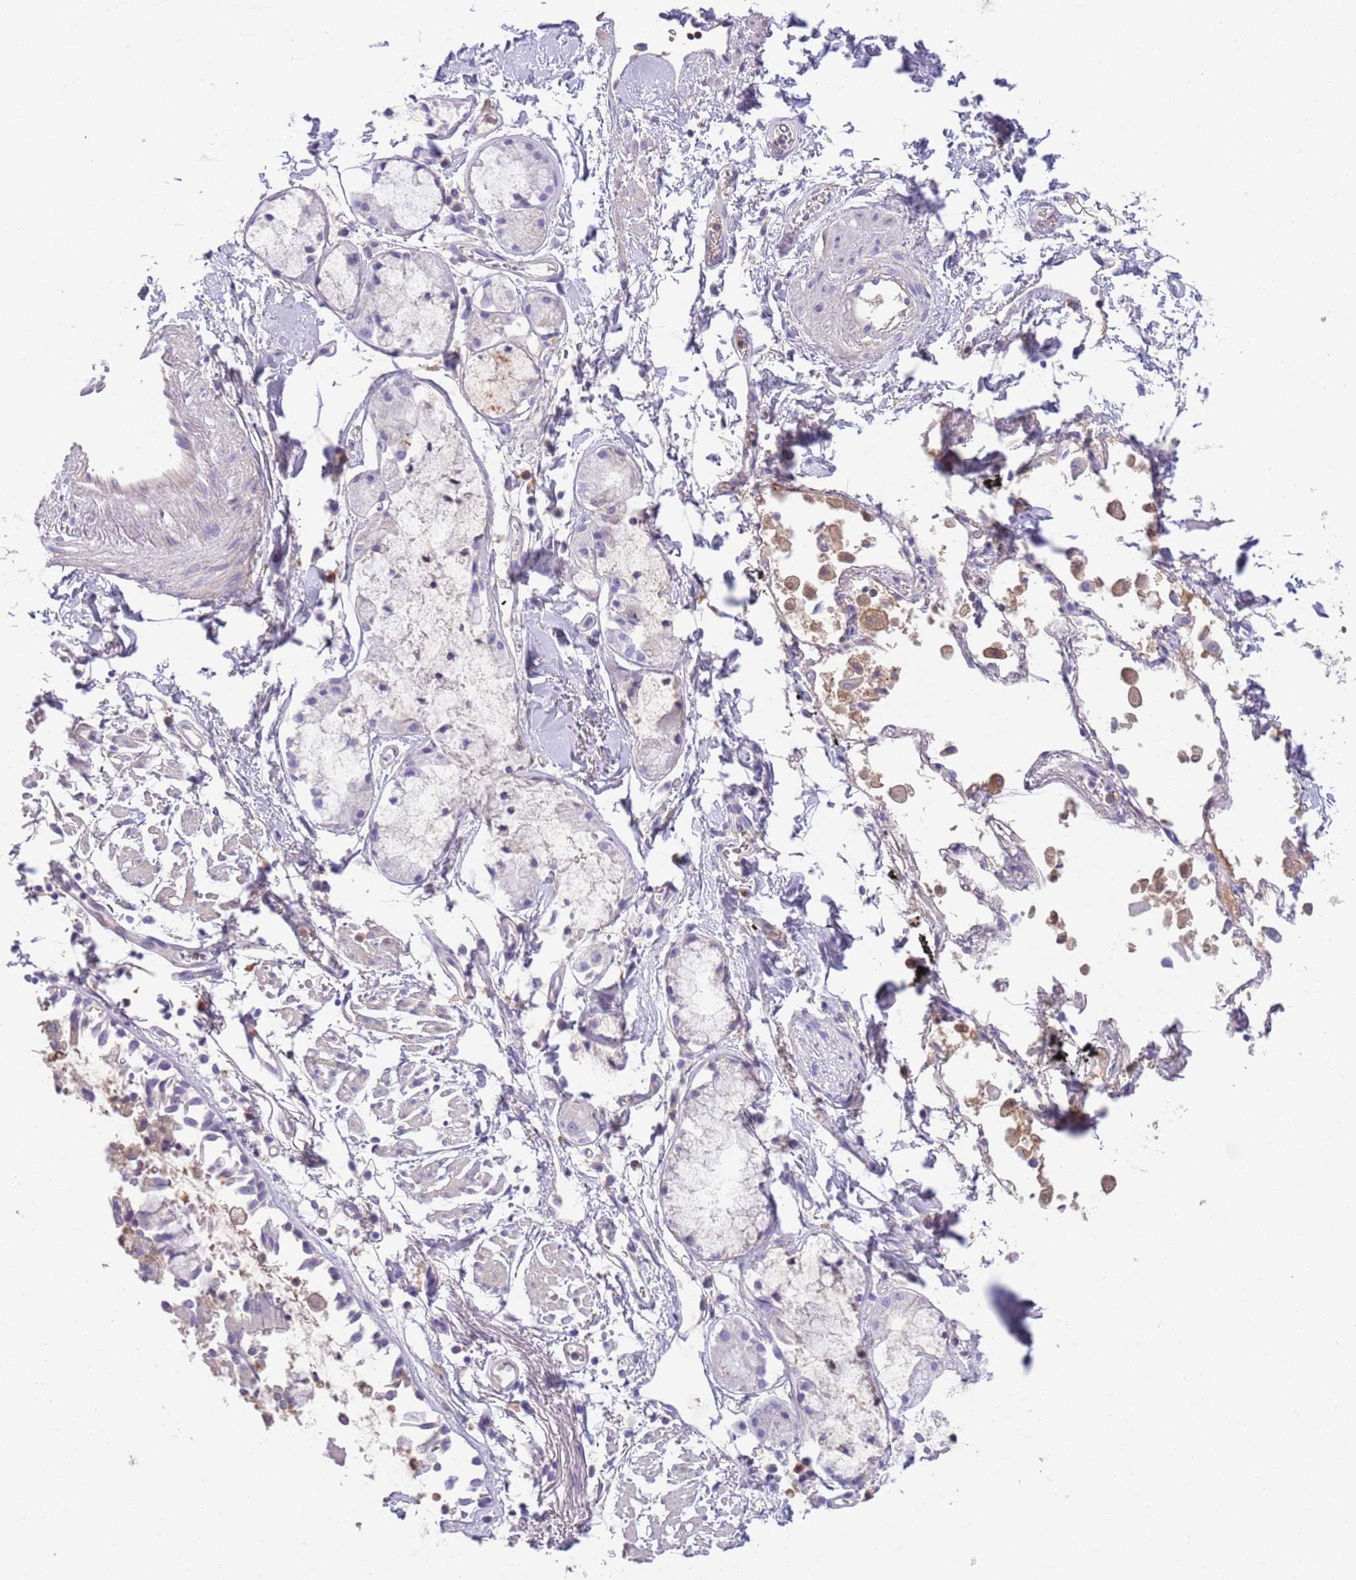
{"staining": {"intensity": "negative", "quantity": "none", "location": "none"}, "tissue": "adipose tissue", "cell_type": "Adipocytes", "image_type": "normal", "snomed": [{"axis": "morphology", "description": "Normal tissue, NOS"}, {"axis": "topography", "description": "Cartilage tissue"}], "caption": "DAB immunohistochemical staining of benign adipose tissue reveals no significant expression in adipocytes. (Brightfield microscopy of DAB (3,3'-diaminobenzidine) immunohistochemistry at high magnification).", "gene": "IGFL4", "patient": {"sex": "male", "age": 73}}